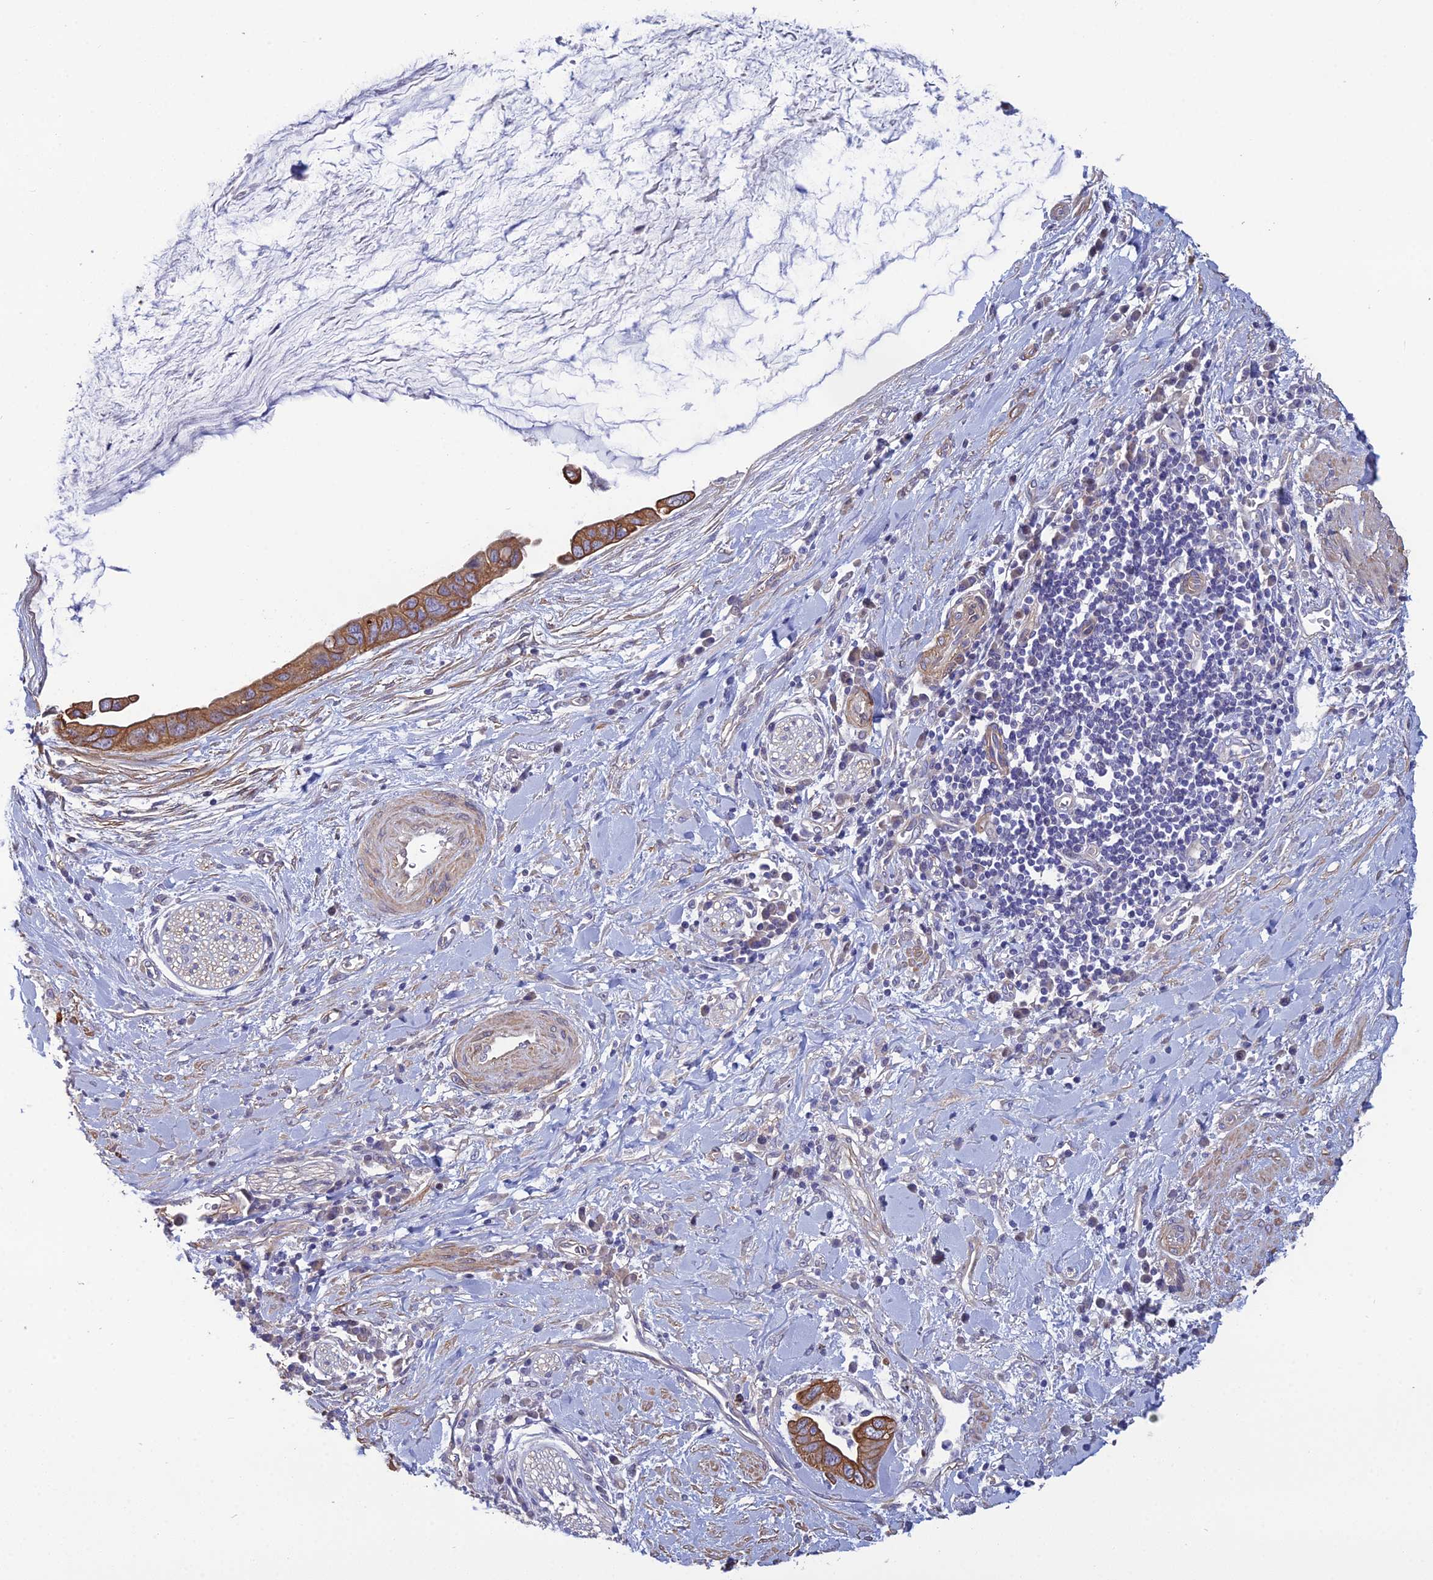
{"staining": {"intensity": "moderate", "quantity": ">75%", "location": "cytoplasmic/membranous"}, "tissue": "pancreatic cancer", "cell_type": "Tumor cells", "image_type": "cancer", "snomed": [{"axis": "morphology", "description": "Adenocarcinoma, NOS"}, {"axis": "topography", "description": "Pancreas"}], "caption": "Approximately >75% of tumor cells in human adenocarcinoma (pancreatic) show moderate cytoplasmic/membranous protein staining as visualized by brown immunohistochemical staining.", "gene": "LZTS2", "patient": {"sex": "male", "age": 75}}